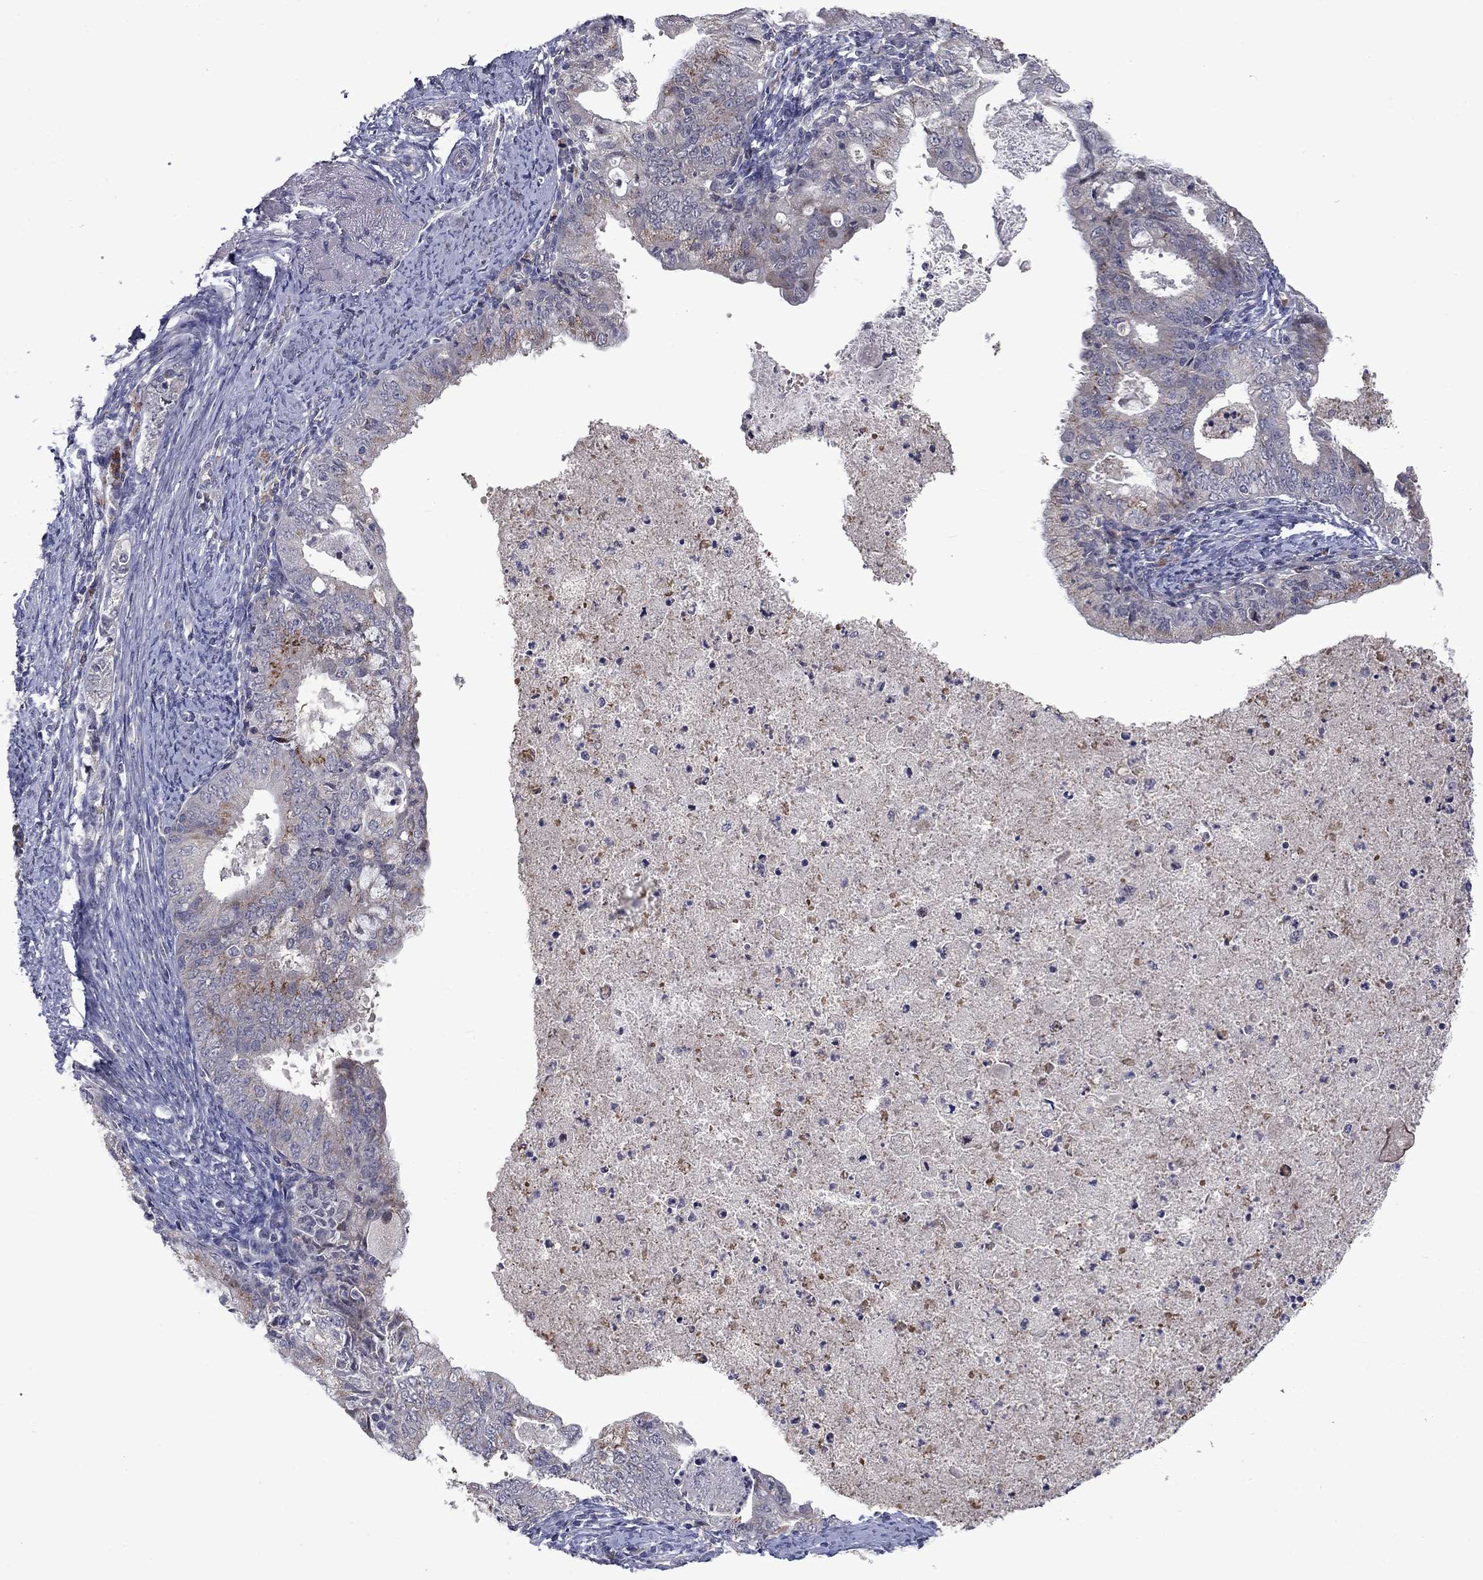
{"staining": {"intensity": "strong", "quantity": "<25%", "location": "cytoplasmic/membranous"}, "tissue": "endometrial cancer", "cell_type": "Tumor cells", "image_type": "cancer", "snomed": [{"axis": "morphology", "description": "Adenocarcinoma, NOS"}, {"axis": "topography", "description": "Endometrium"}], "caption": "Approximately <25% of tumor cells in endometrial cancer (adenocarcinoma) reveal strong cytoplasmic/membranous protein staining as visualized by brown immunohistochemical staining.", "gene": "FAM3B", "patient": {"sex": "female", "age": 57}}